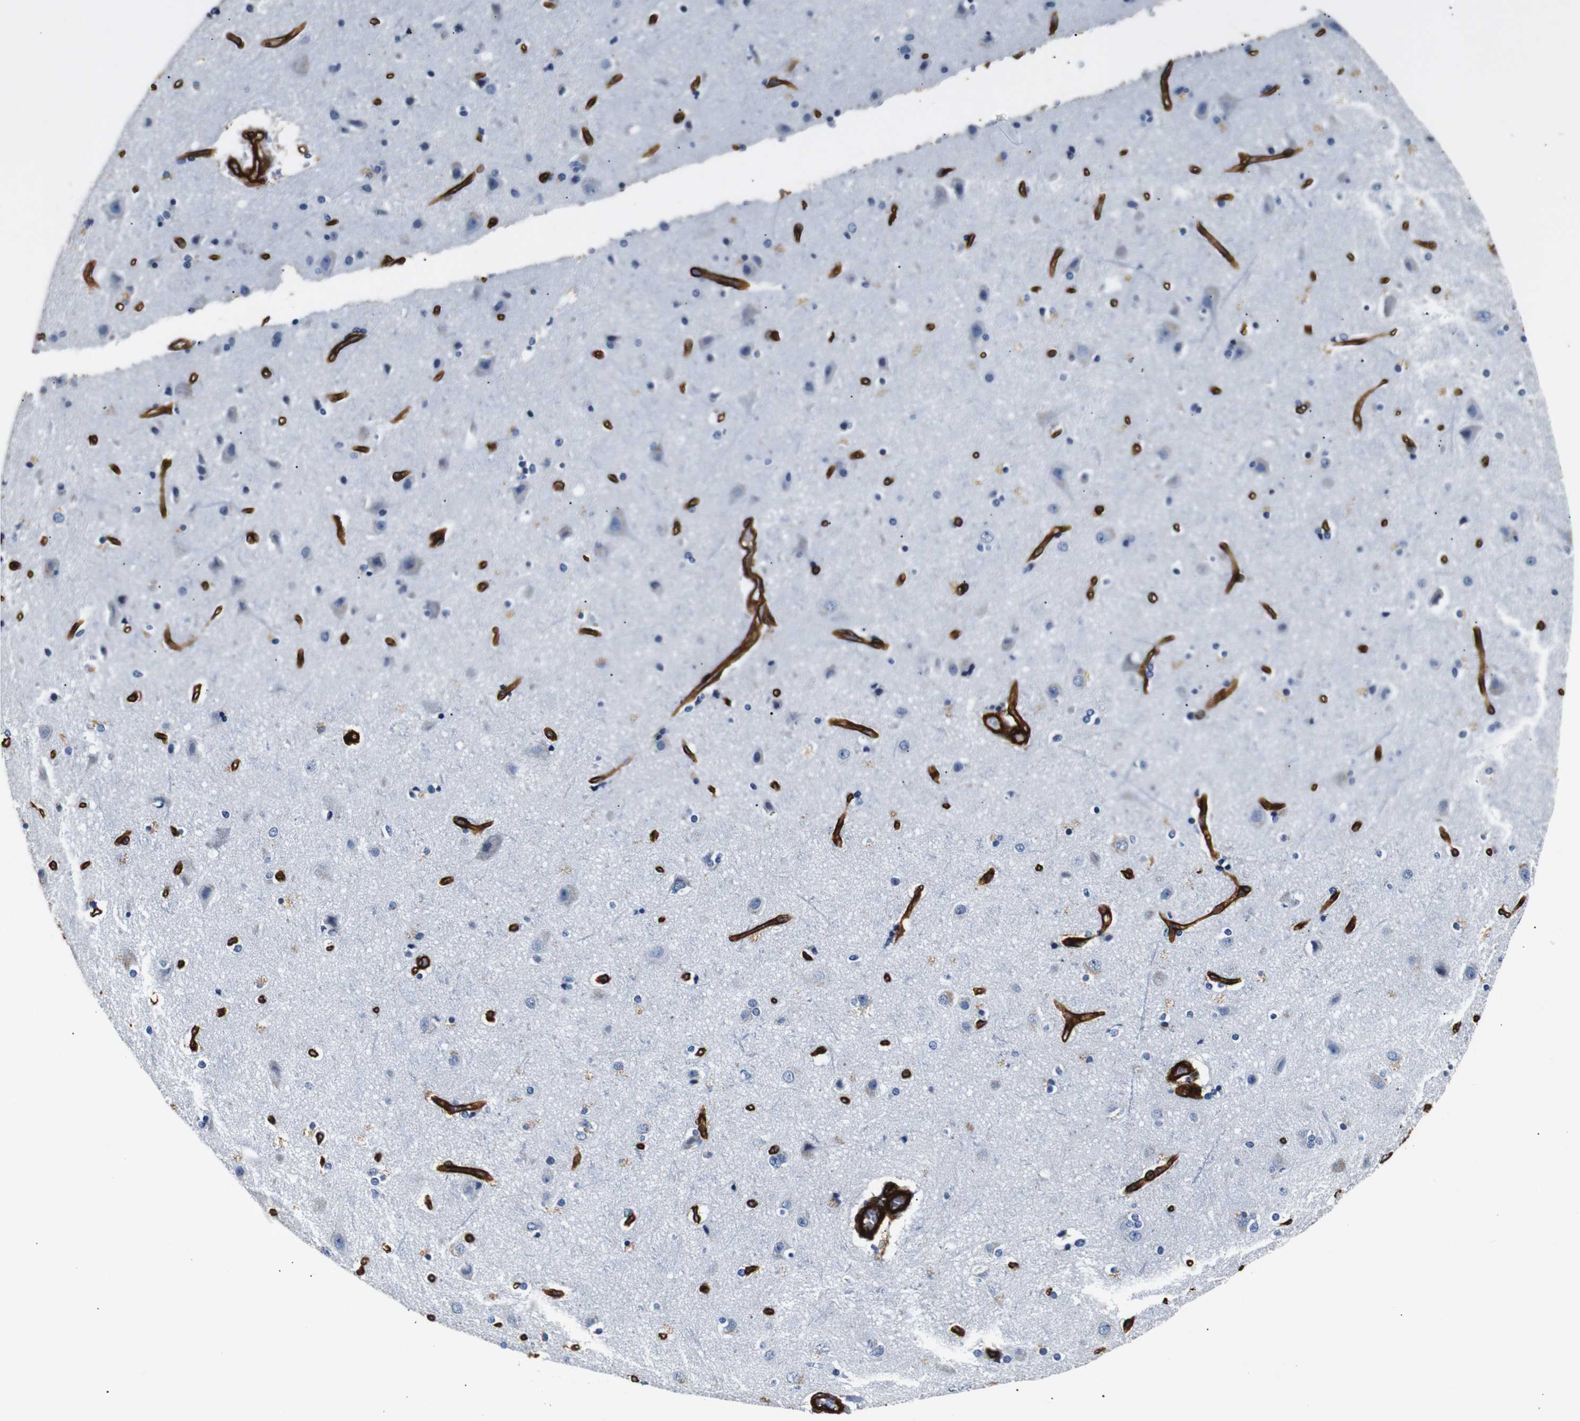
{"staining": {"intensity": "strong", "quantity": ">75%", "location": "cytoplasmic/membranous"}, "tissue": "cerebral cortex", "cell_type": "Endothelial cells", "image_type": "normal", "snomed": [{"axis": "morphology", "description": "Normal tissue, NOS"}, {"axis": "topography", "description": "Cerebral cortex"}], "caption": "Cerebral cortex was stained to show a protein in brown. There is high levels of strong cytoplasmic/membranous staining in about >75% of endothelial cells.", "gene": "CAV2", "patient": {"sex": "female", "age": 54}}